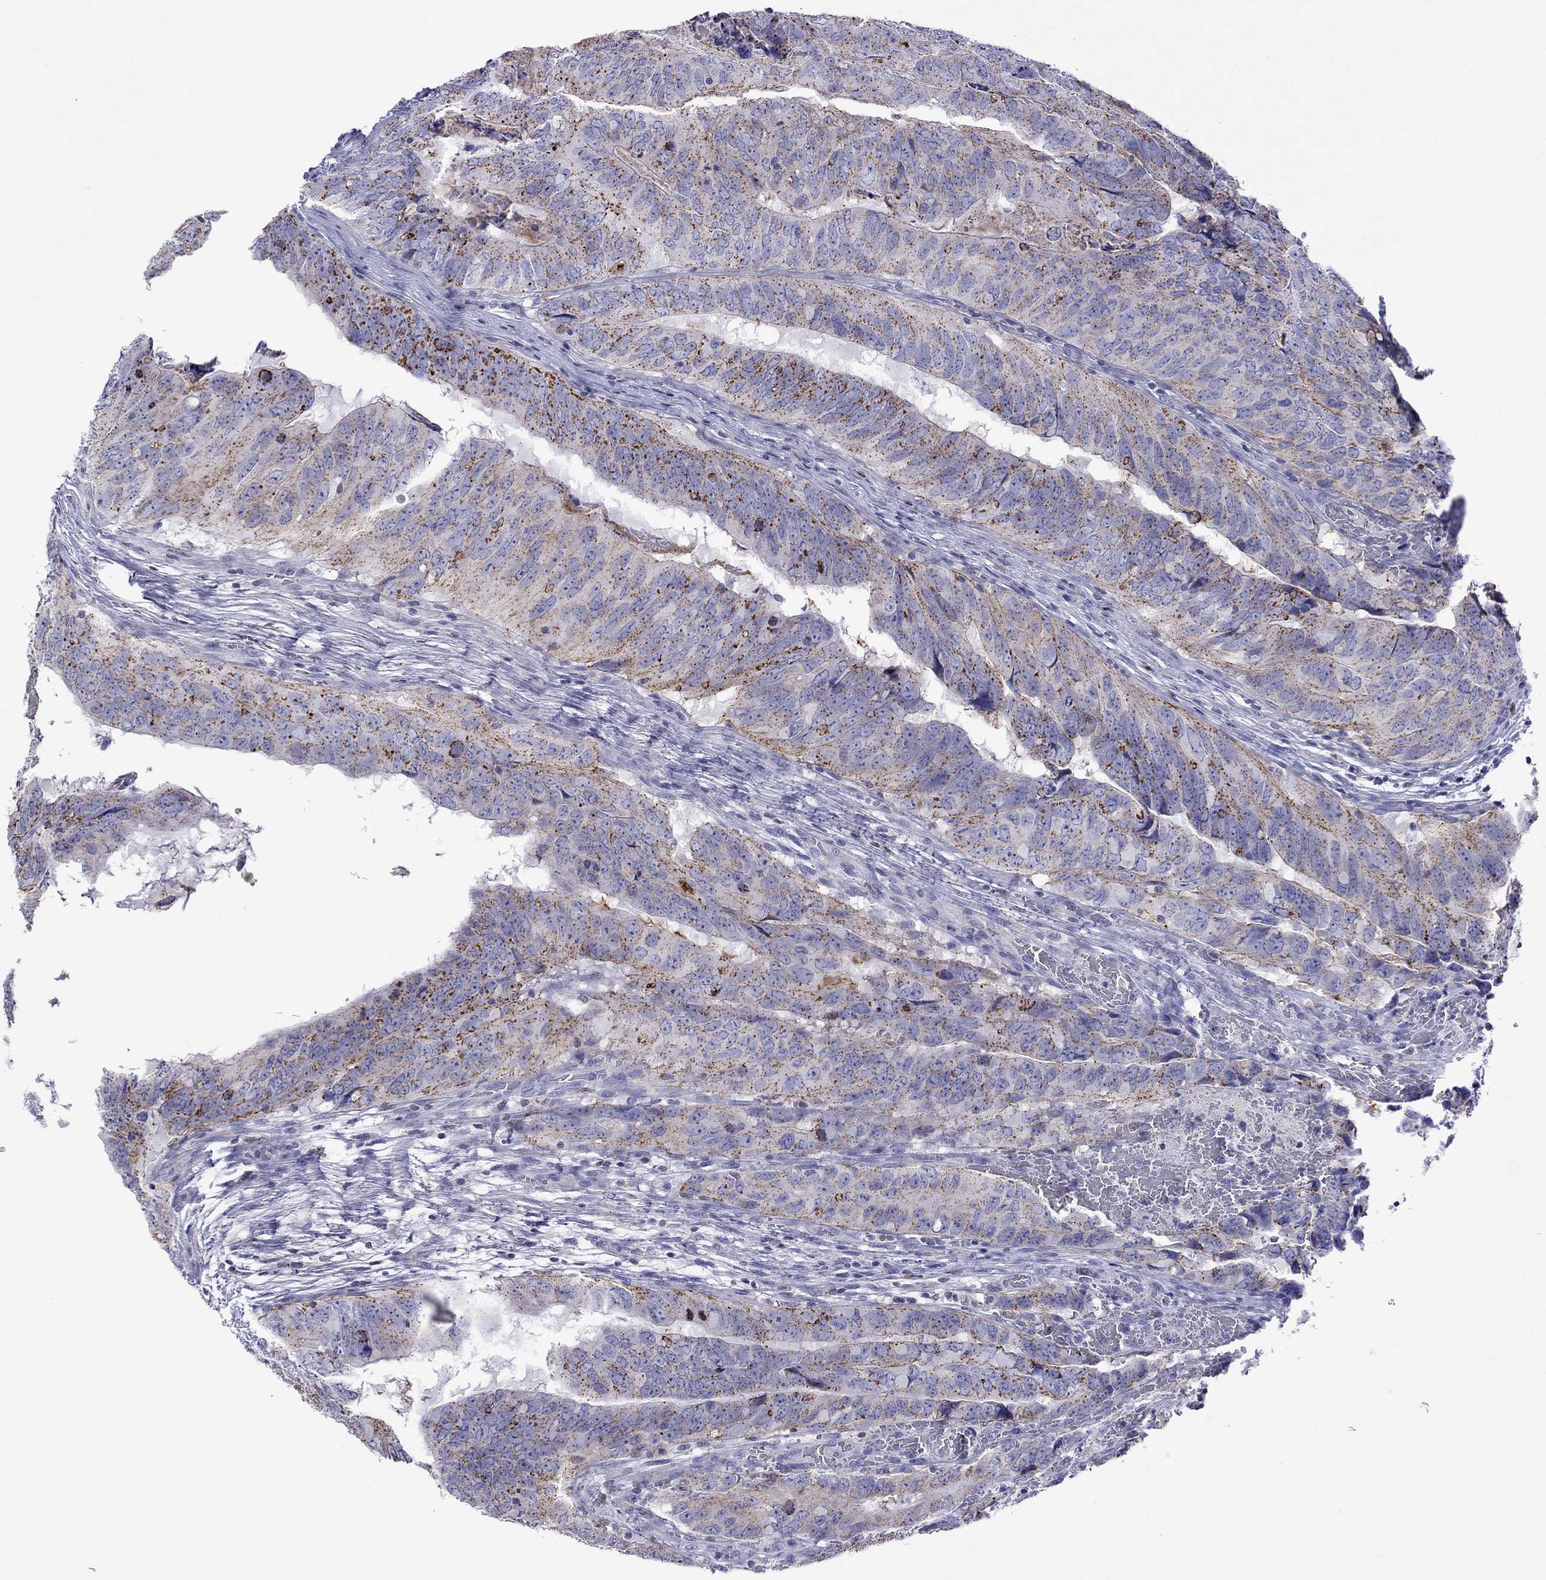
{"staining": {"intensity": "strong", "quantity": ">75%", "location": "cytoplasmic/membranous"}, "tissue": "colorectal cancer", "cell_type": "Tumor cells", "image_type": "cancer", "snomed": [{"axis": "morphology", "description": "Adenocarcinoma, NOS"}, {"axis": "topography", "description": "Colon"}], "caption": "This image demonstrates IHC staining of human colorectal adenocarcinoma, with high strong cytoplasmic/membranous staining in about >75% of tumor cells.", "gene": "MPZ", "patient": {"sex": "male", "age": 79}}